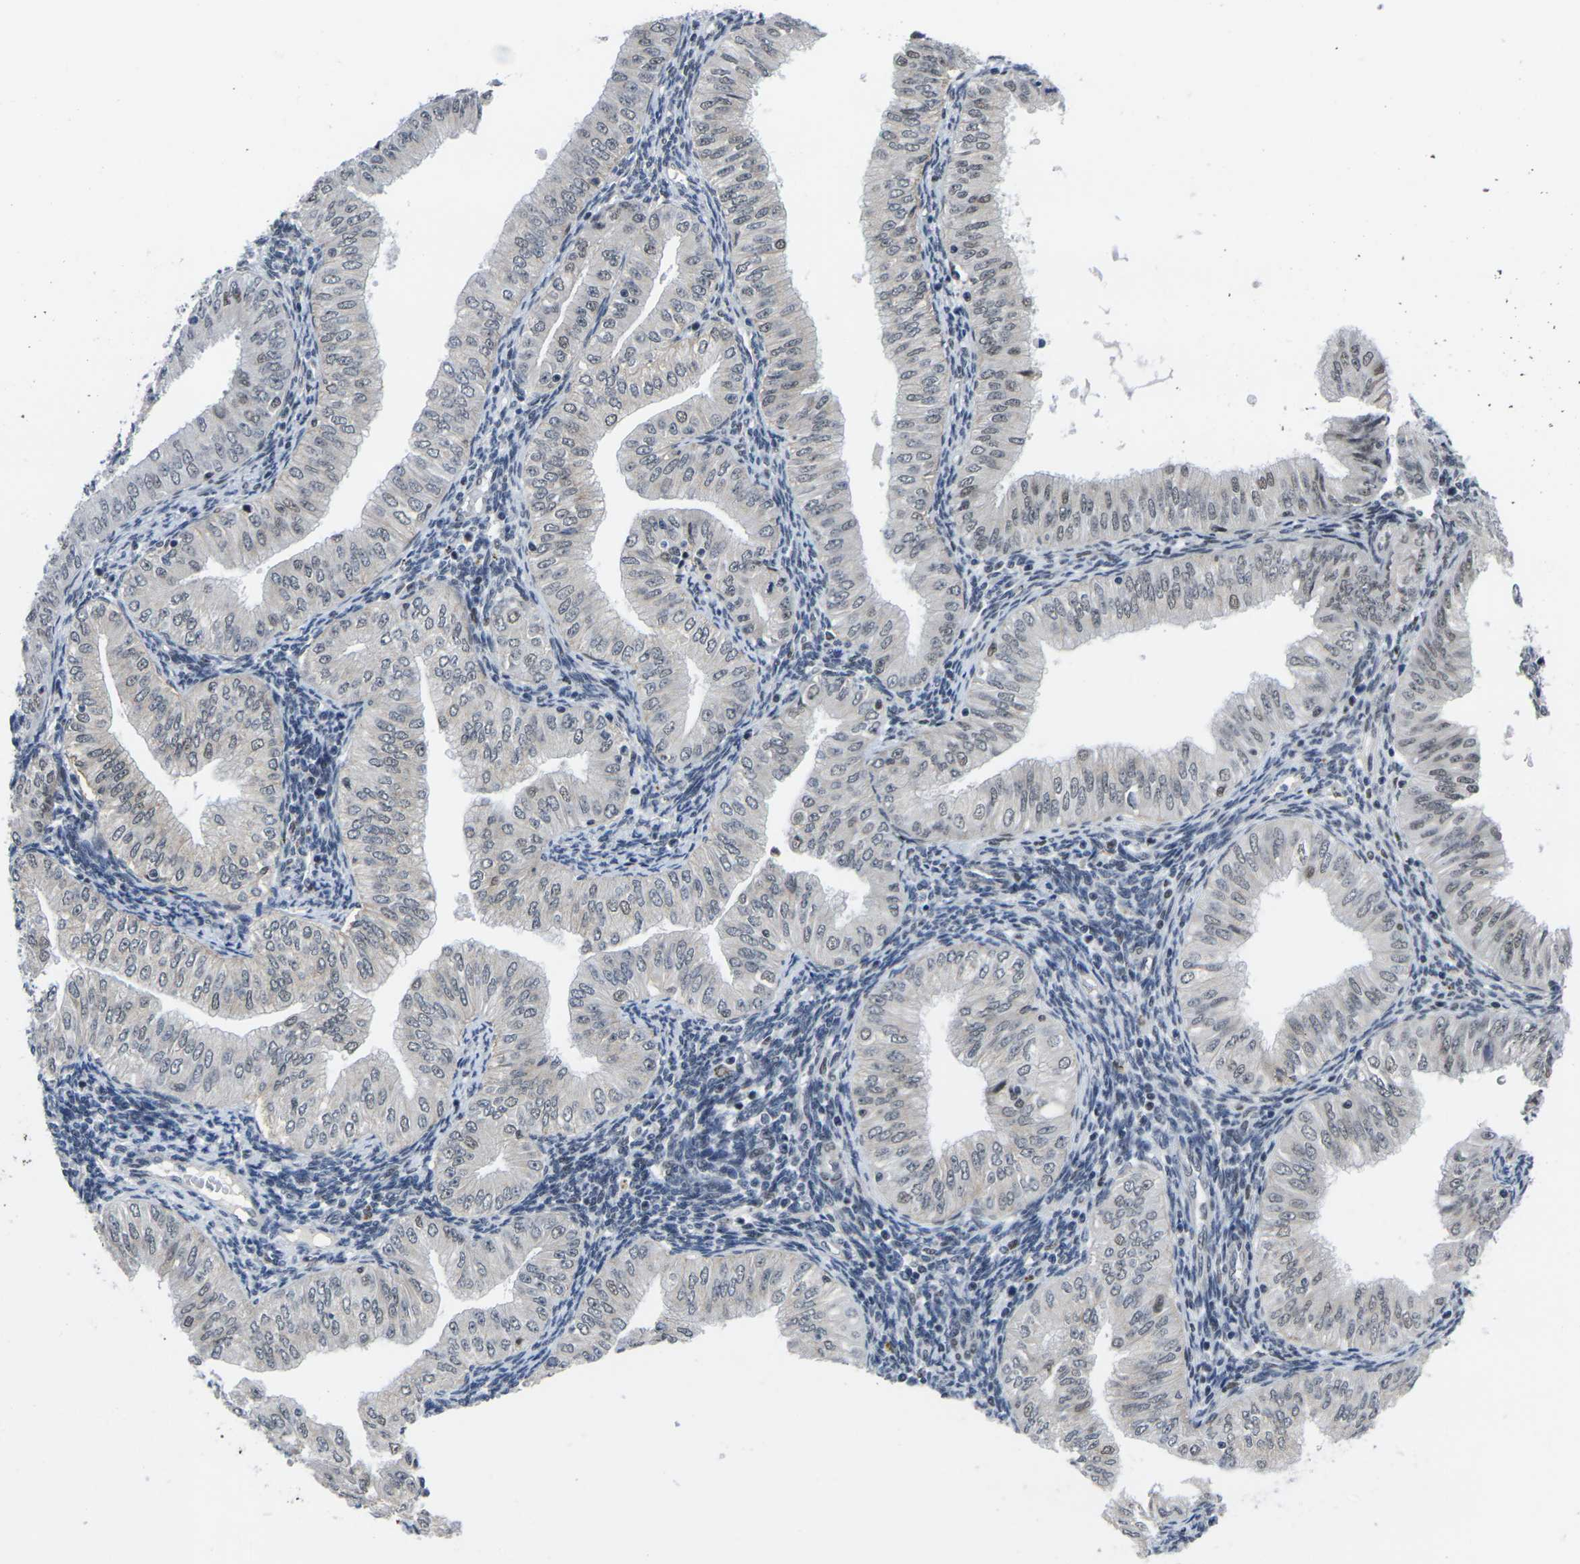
{"staining": {"intensity": "moderate", "quantity": "25%-75%", "location": "nuclear"}, "tissue": "endometrial cancer", "cell_type": "Tumor cells", "image_type": "cancer", "snomed": [{"axis": "morphology", "description": "Normal tissue, NOS"}, {"axis": "morphology", "description": "Adenocarcinoma, NOS"}, {"axis": "topography", "description": "Endometrium"}], "caption": "There is medium levels of moderate nuclear positivity in tumor cells of endometrial adenocarcinoma, as demonstrated by immunohistochemical staining (brown color).", "gene": "RBM7", "patient": {"sex": "female", "age": 53}}